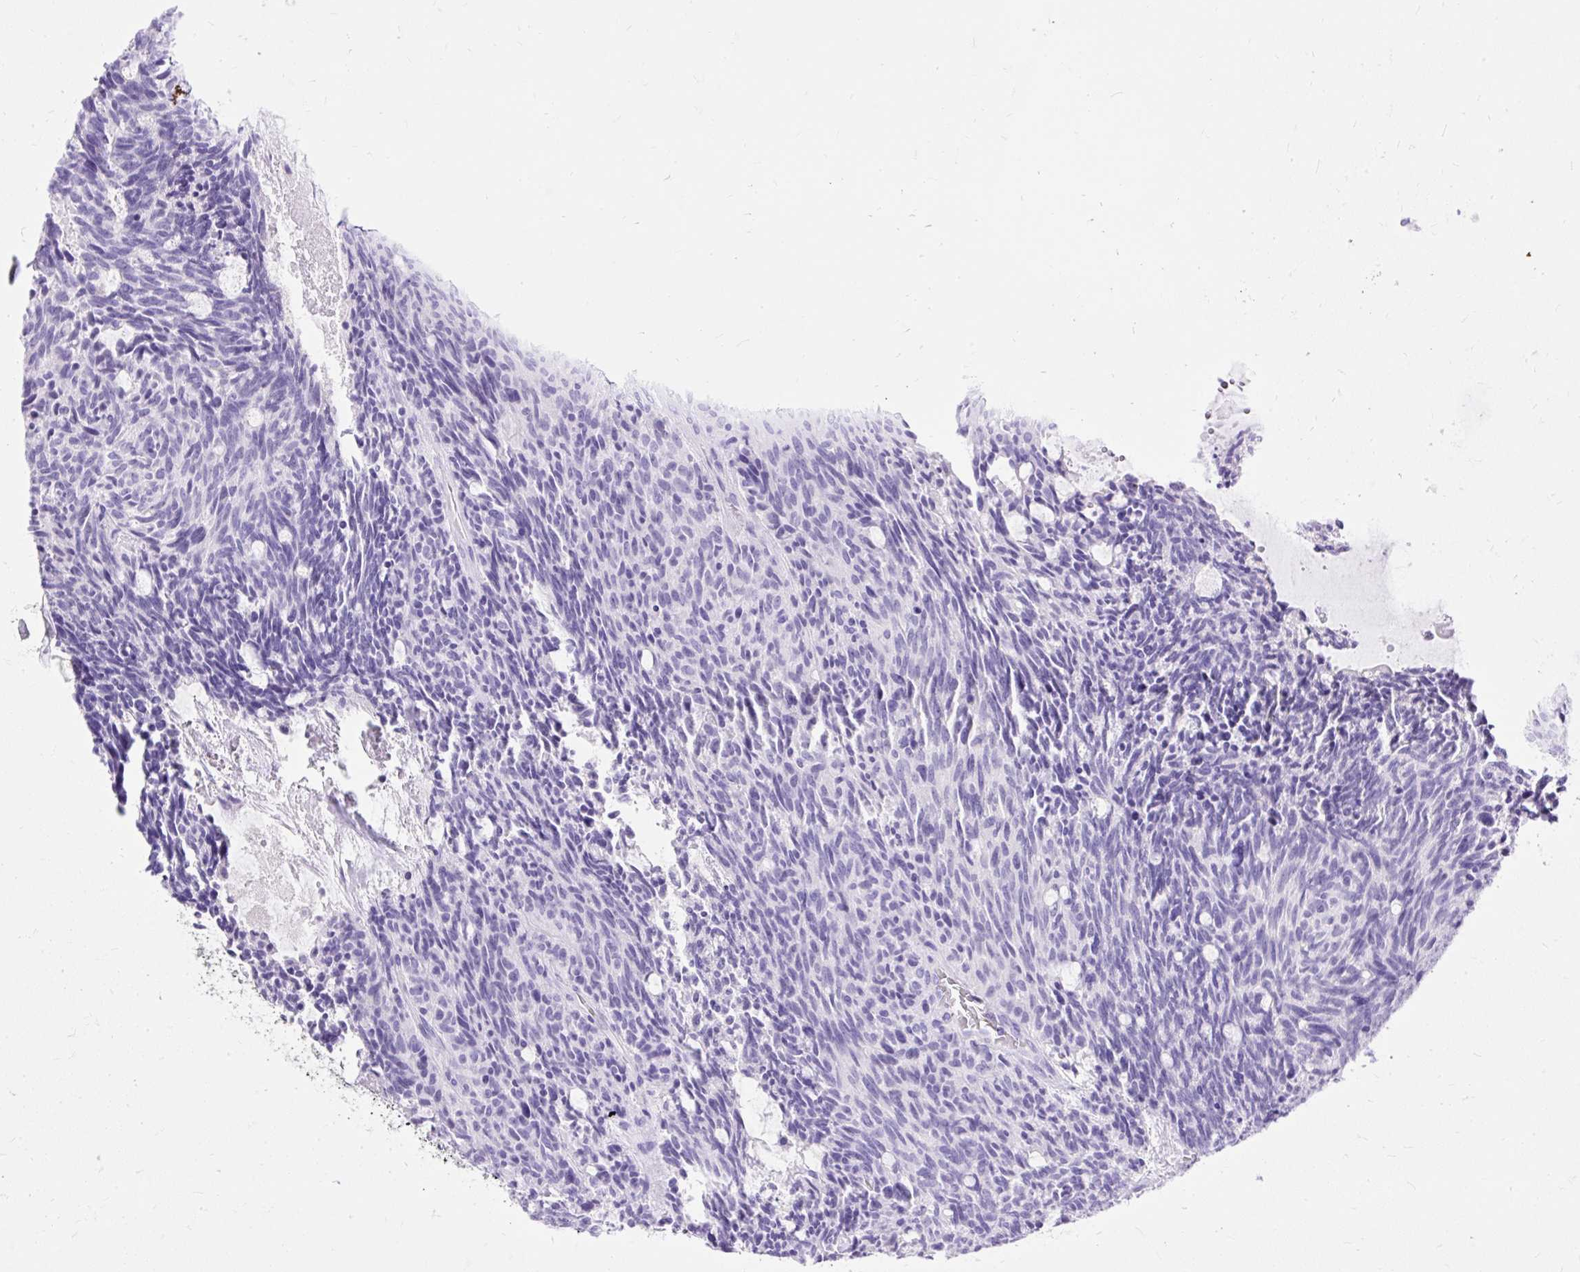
{"staining": {"intensity": "negative", "quantity": "none", "location": "none"}, "tissue": "carcinoid", "cell_type": "Tumor cells", "image_type": "cancer", "snomed": [{"axis": "morphology", "description": "Carcinoid, malignant, NOS"}, {"axis": "topography", "description": "Pancreas"}], "caption": "IHC image of neoplastic tissue: carcinoid stained with DAB (3,3'-diaminobenzidine) demonstrates no significant protein staining in tumor cells.", "gene": "HEY1", "patient": {"sex": "female", "age": 54}}